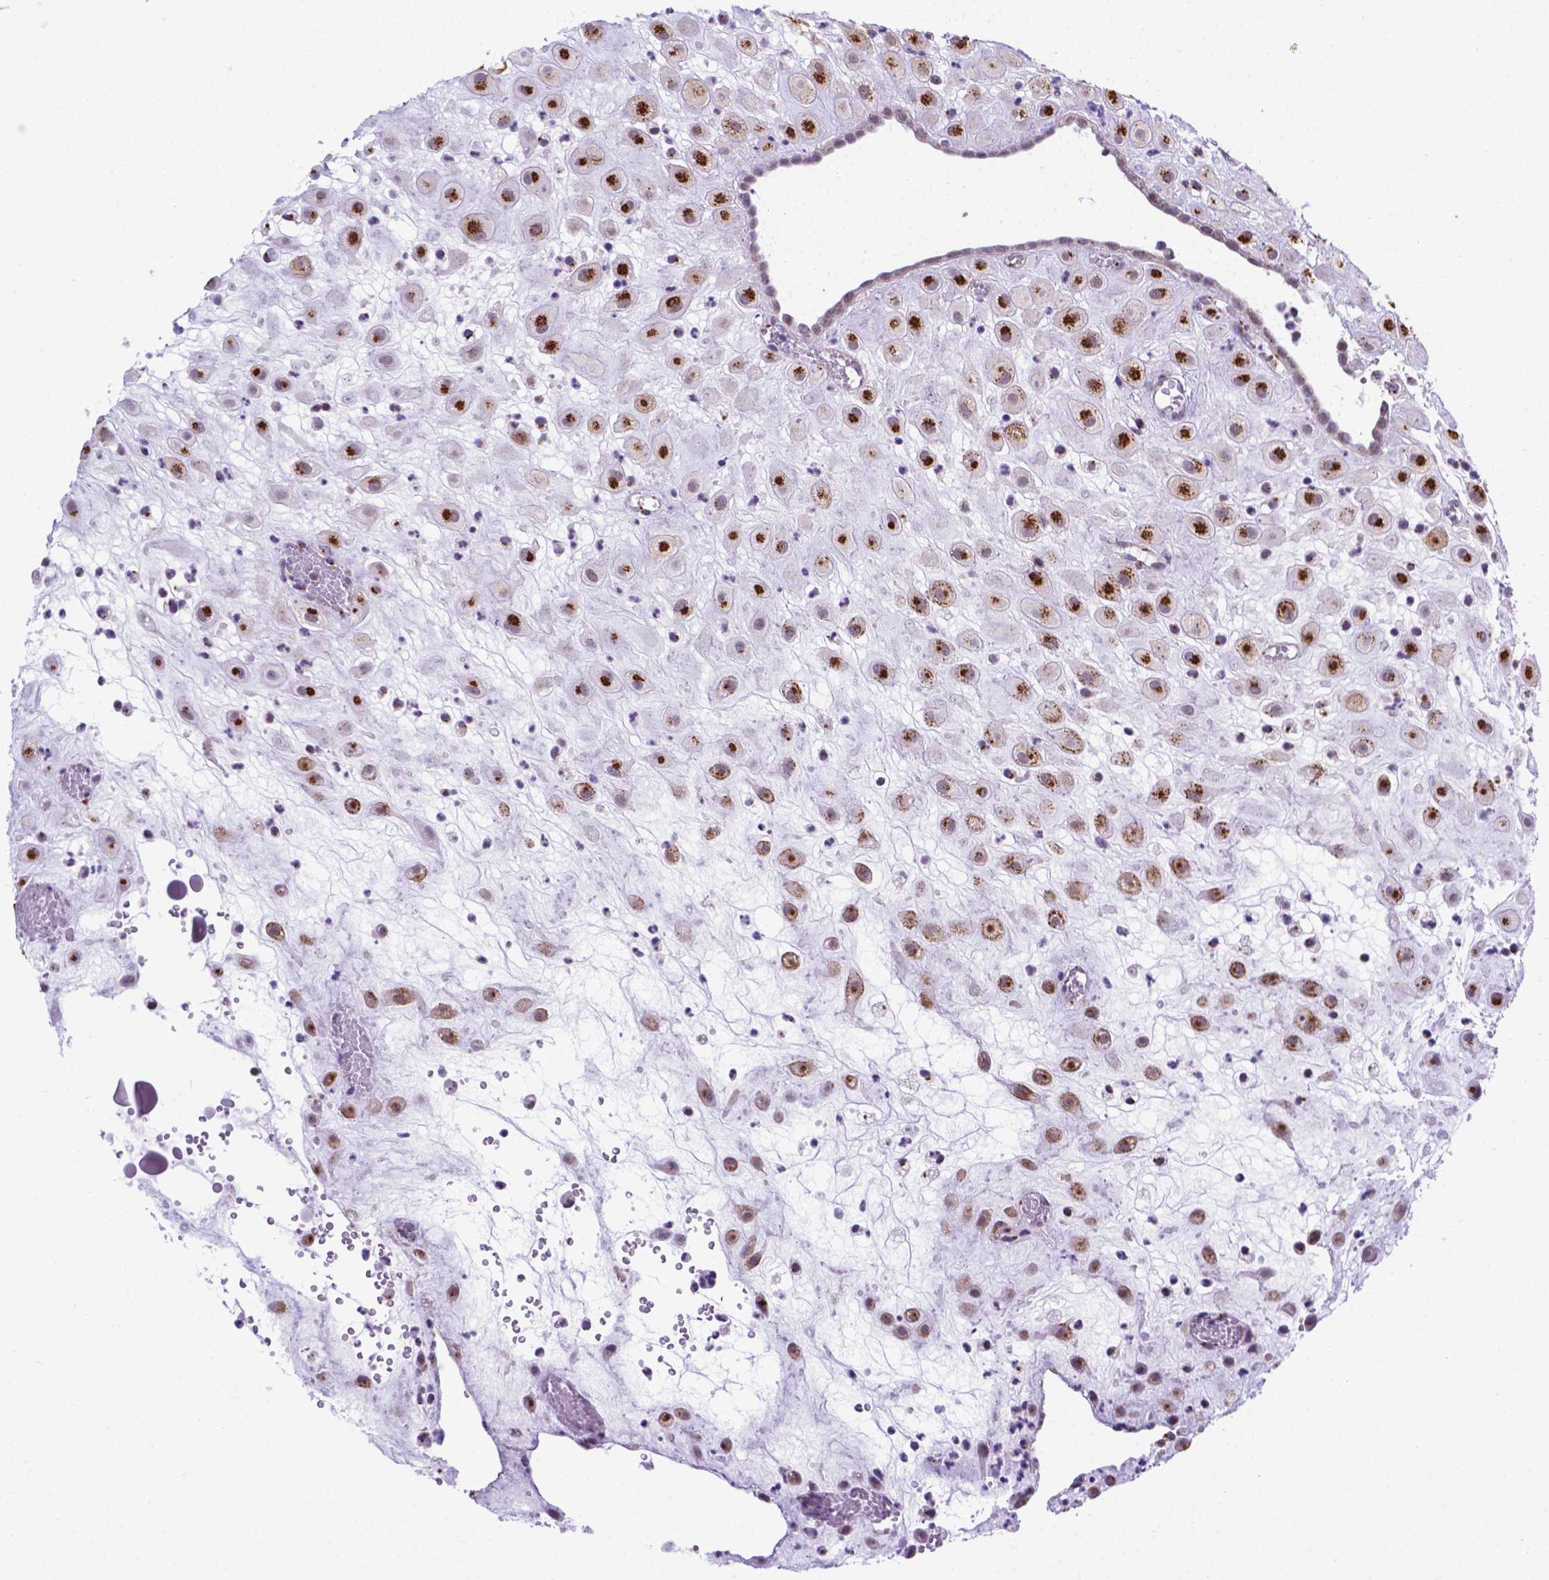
{"staining": {"intensity": "moderate", "quantity": ">75%", "location": "cytoplasmic/membranous"}, "tissue": "placenta", "cell_type": "Decidual cells", "image_type": "normal", "snomed": [{"axis": "morphology", "description": "Normal tissue, NOS"}, {"axis": "topography", "description": "Placenta"}], "caption": "A high-resolution photomicrograph shows immunohistochemistry staining of normal placenta, which exhibits moderate cytoplasmic/membranous staining in approximately >75% of decidual cells. The staining was performed using DAB, with brown indicating positive protein expression. Nuclei are stained blue with hematoxylin.", "gene": "MRPL10", "patient": {"sex": "female", "age": 24}}